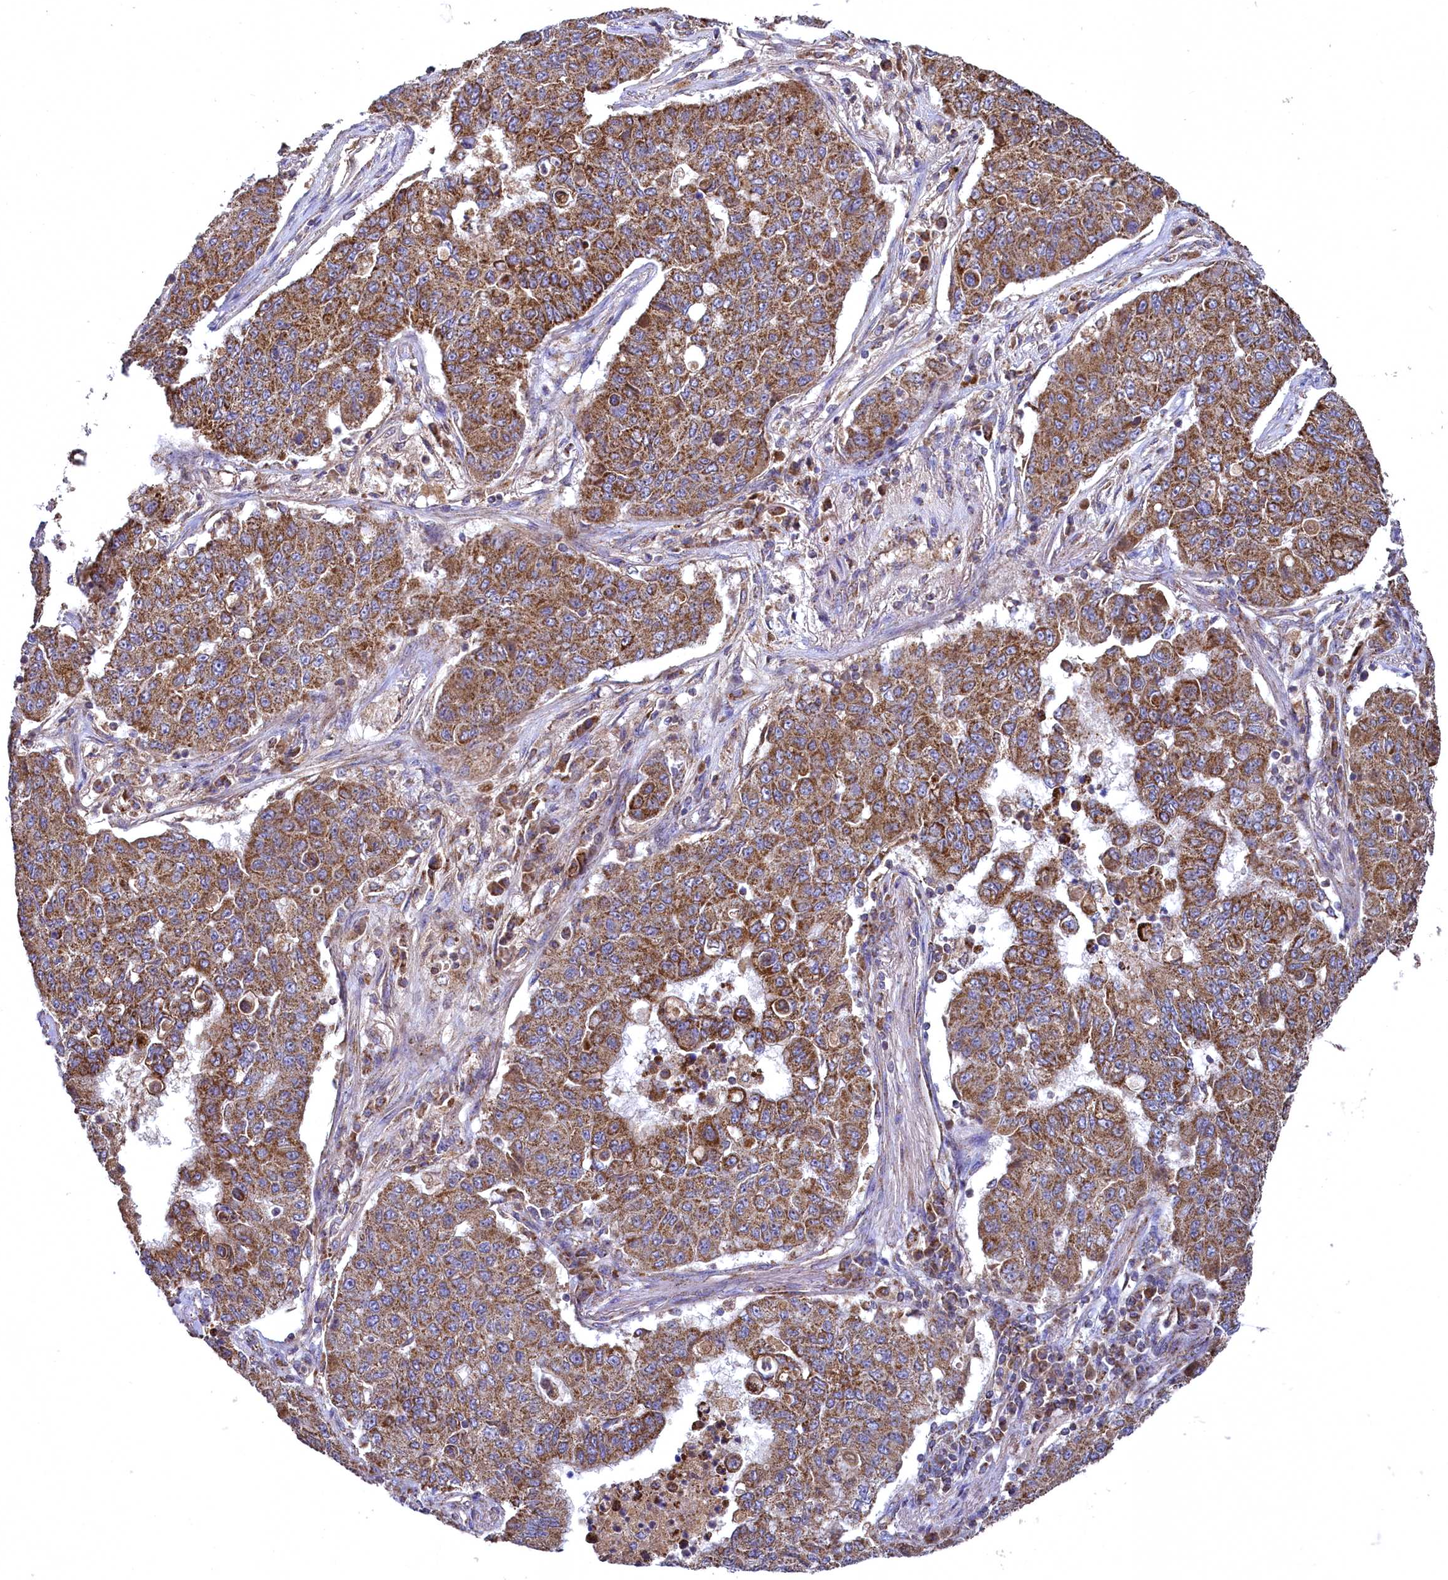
{"staining": {"intensity": "strong", "quantity": ">75%", "location": "cytoplasmic/membranous"}, "tissue": "lung cancer", "cell_type": "Tumor cells", "image_type": "cancer", "snomed": [{"axis": "morphology", "description": "Squamous cell carcinoma, NOS"}, {"axis": "topography", "description": "Lung"}], "caption": "Immunohistochemical staining of lung cancer displays high levels of strong cytoplasmic/membranous protein positivity in approximately >75% of tumor cells.", "gene": "METTL4", "patient": {"sex": "male", "age": 74}}